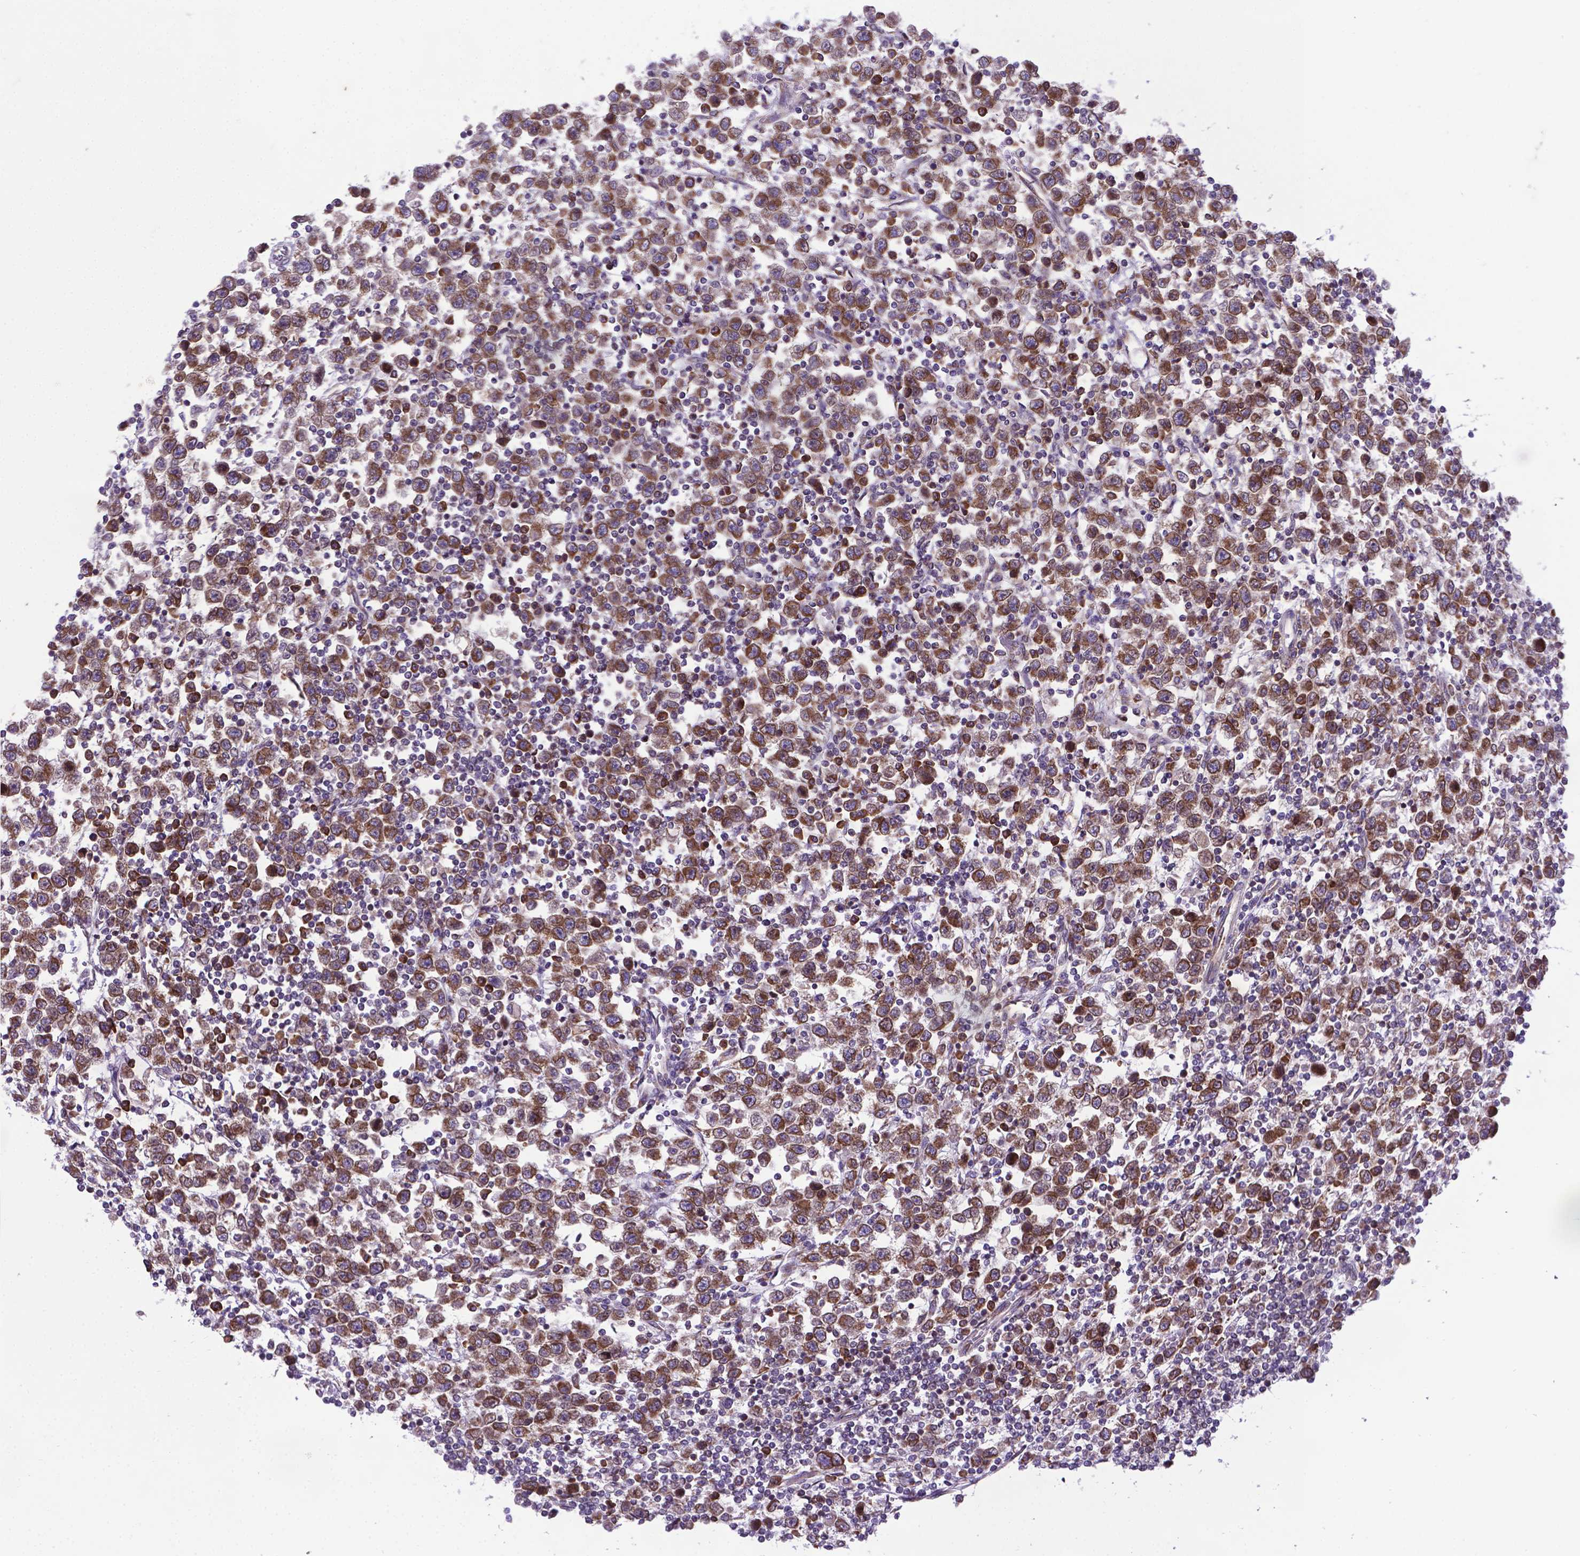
{"staining": {"intensity": "moderate", "quantity": ">75%", "location": "cytoplasmic/membranous"}, "tissue": "testis cancer", "cell_type": "Tumor cells", "image_type": "cancer", "snomed": [{"axis": "morphology", "description": "Normal tissue, NOS"}, {"axis": "morphology", "description": "Seminoma, NOS"}, {"axis": "topography", "description": "Testis"}, {"axis": "topography", "description": "Epididymis"}], "caption": "Approximately >75% of tumor cells in seminoma (testis) demonstrate moderate cytoplasmic/membranous protein expression as visualized by brown immunohistochemical staining.", "gene": "WDR83OS", "patient": {"sex": "male", "age": 34}}